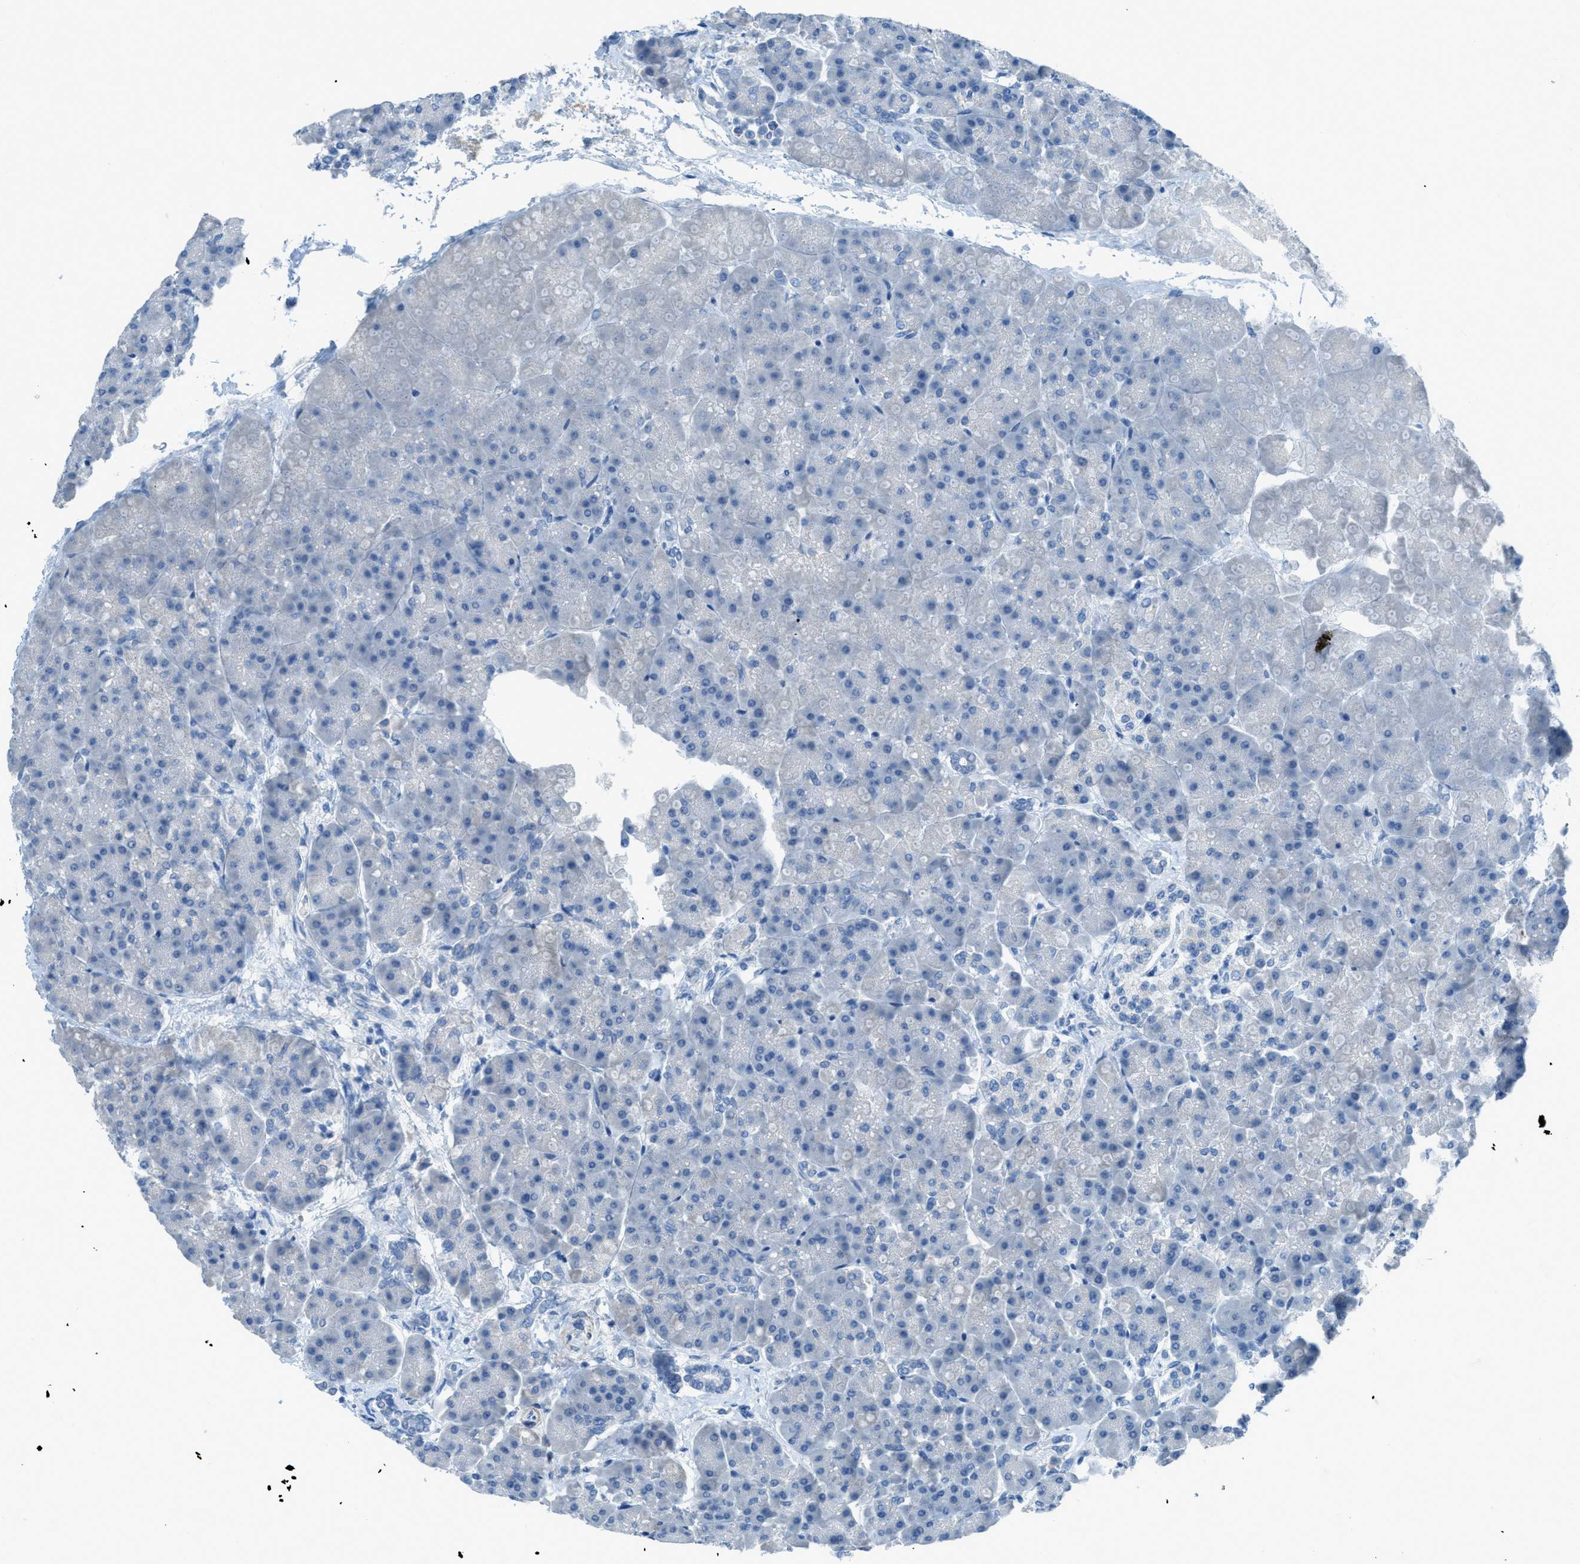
{"staining": {"intensity": "negative", "quantity": "none", "location": "none"}, "tissue": "pancreas", "cell_type": "Exocrine glandular cells", "image_type": "normal", "snomed": [{"axis": "morphology", "description": "Normal tissue, NOS"}, {"axis": "topography", "description": "Pancreas"}], "caption": "This is an immunohistochemistry photomicrograph of benign human pancreas. There is no positivity in exocrine glandular cells.", "gene": "ACAN", "patient": {"sex": "female", "age": 70}}